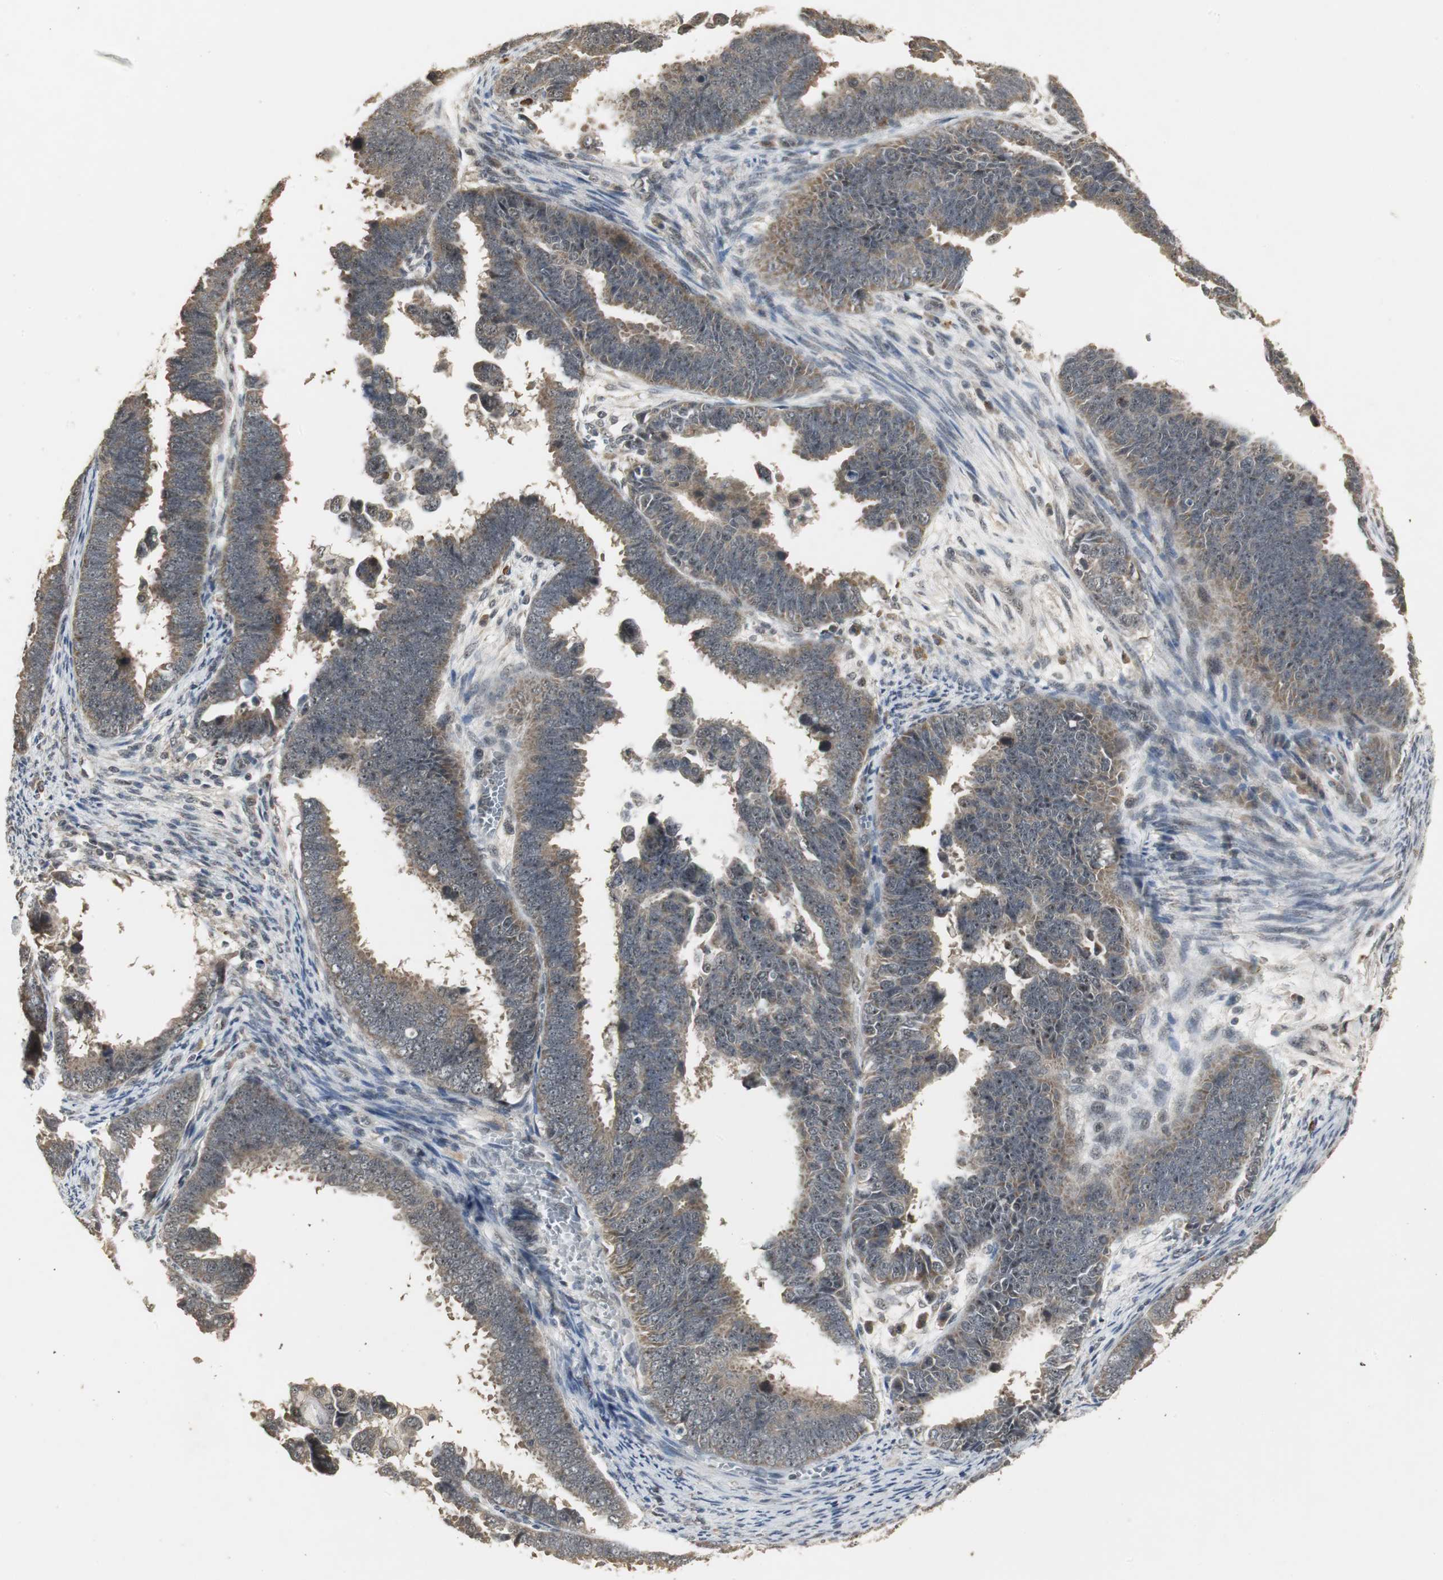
{"staining": {"intensity": "weak", "quantity": "25%-75%", "location": "cytoplasmic/membranous"}, "tissue": "endometrial cancer", "cell_type": "Tumor cells", "image_type": "cancer", "snomed": [{"axis": "morphology", "description": "Adenocarcinoma, NOS"}, {"axis": "topography", "description": "Endometrium"}], "caption": "Immunohistochemistry (DAB (3,3'-diaminobenzidine)) staining of human adenocarcinoma (endometrial) exhibits weak cytoplasmic/membranous protein positivity in approximately 25%-75% of tumor cells.", "gene": "ELOA", "patient": {"sex": "female", "age": 75}}